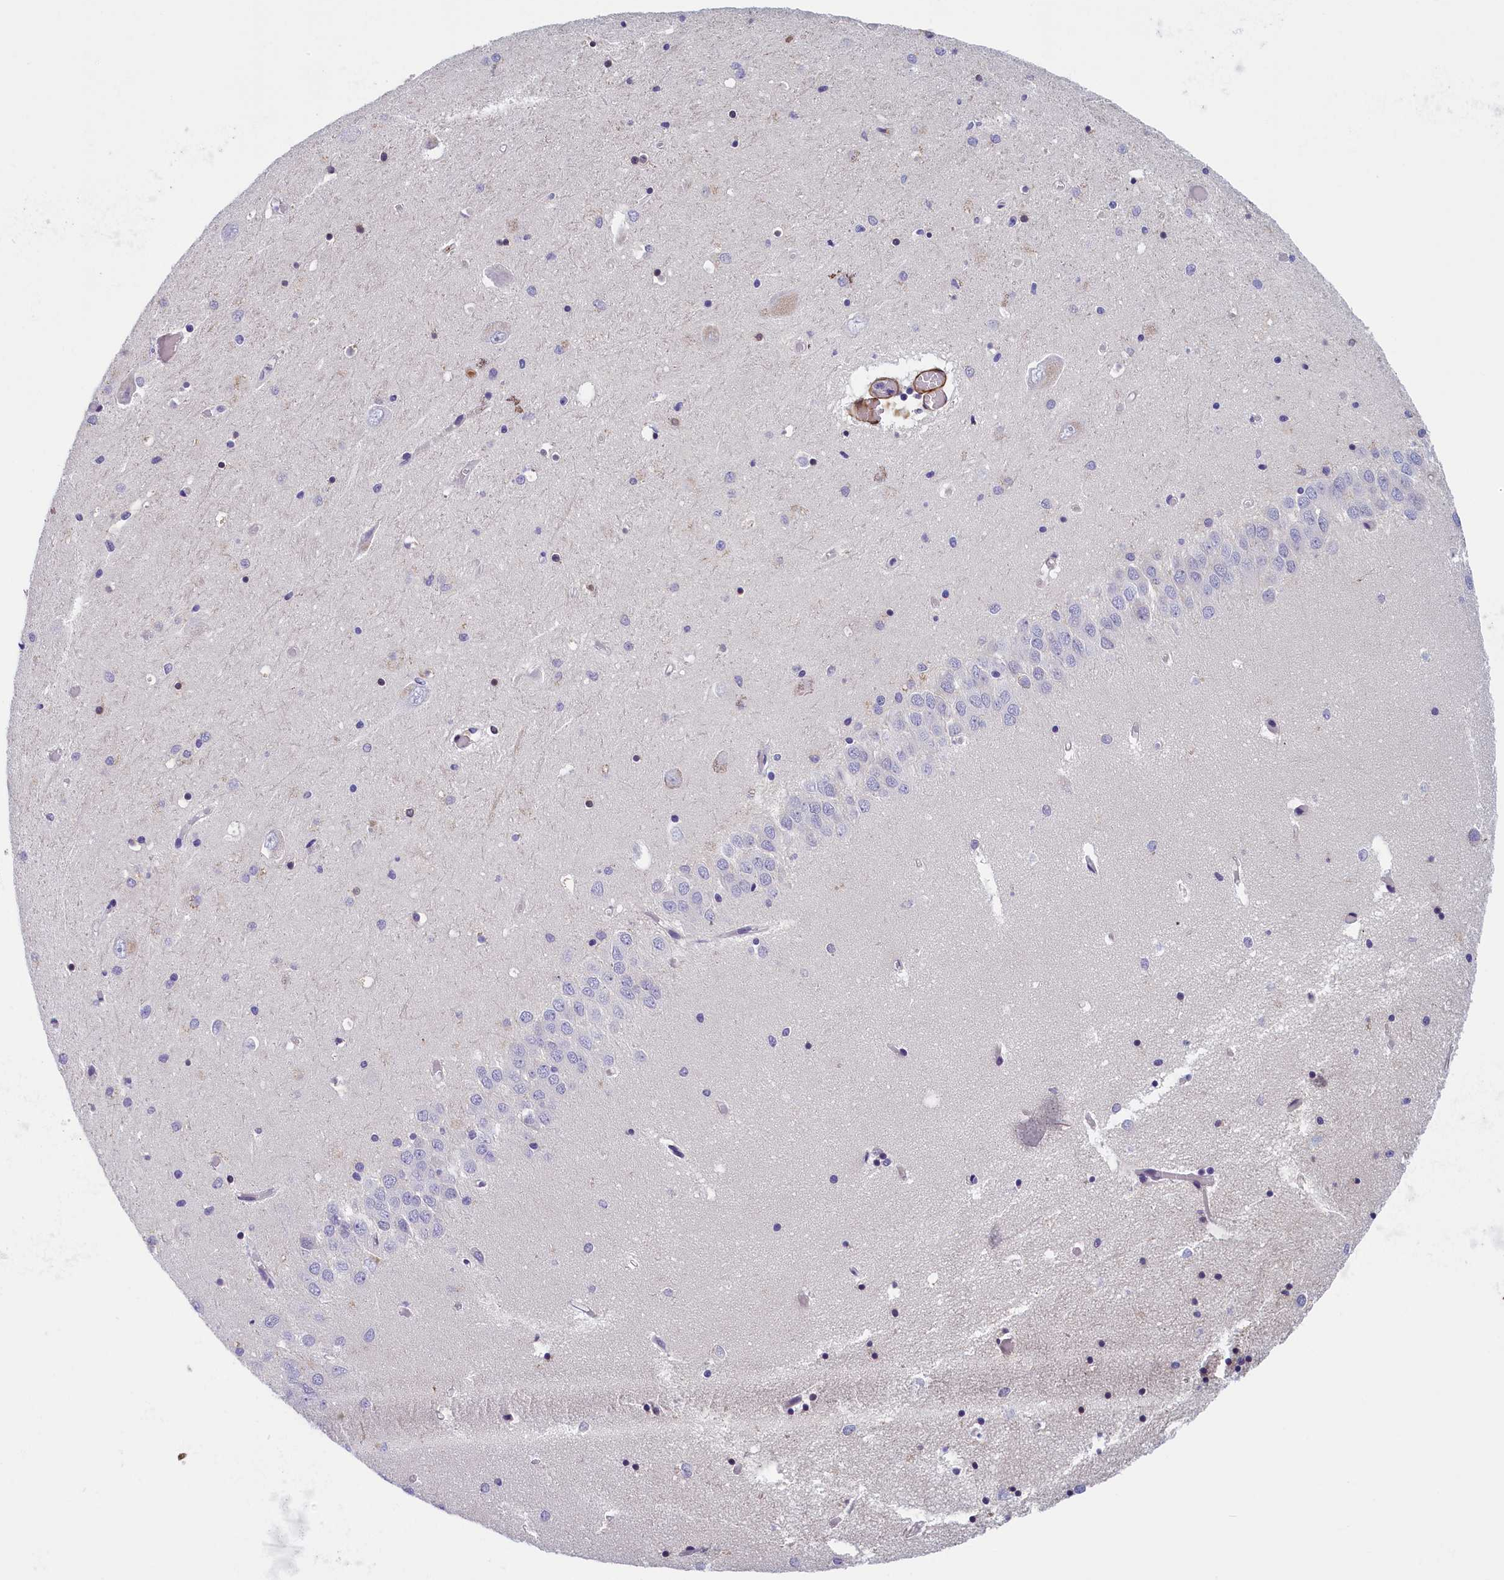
{"staining": {"intensity": "negative", "quantity": "none", "location": "none"}, "tissue": "hippocampus", "cell_type": "Glial cells", "image_type": "normal", "snomed": [{"axis": "morphology", "description": "Normal tissue, NOS"}, {"axis": "topography", "description": "Hippocampus"}], "caption": "An IHC image of unremarkable hippocampus is shown. There is no staining in glial cells of hippocampus. (DAB IHC visualized using brightfield microscopy, high magnification).", "gene": "BCL2L13", "patient": {"sex": "male", "age": 70}}